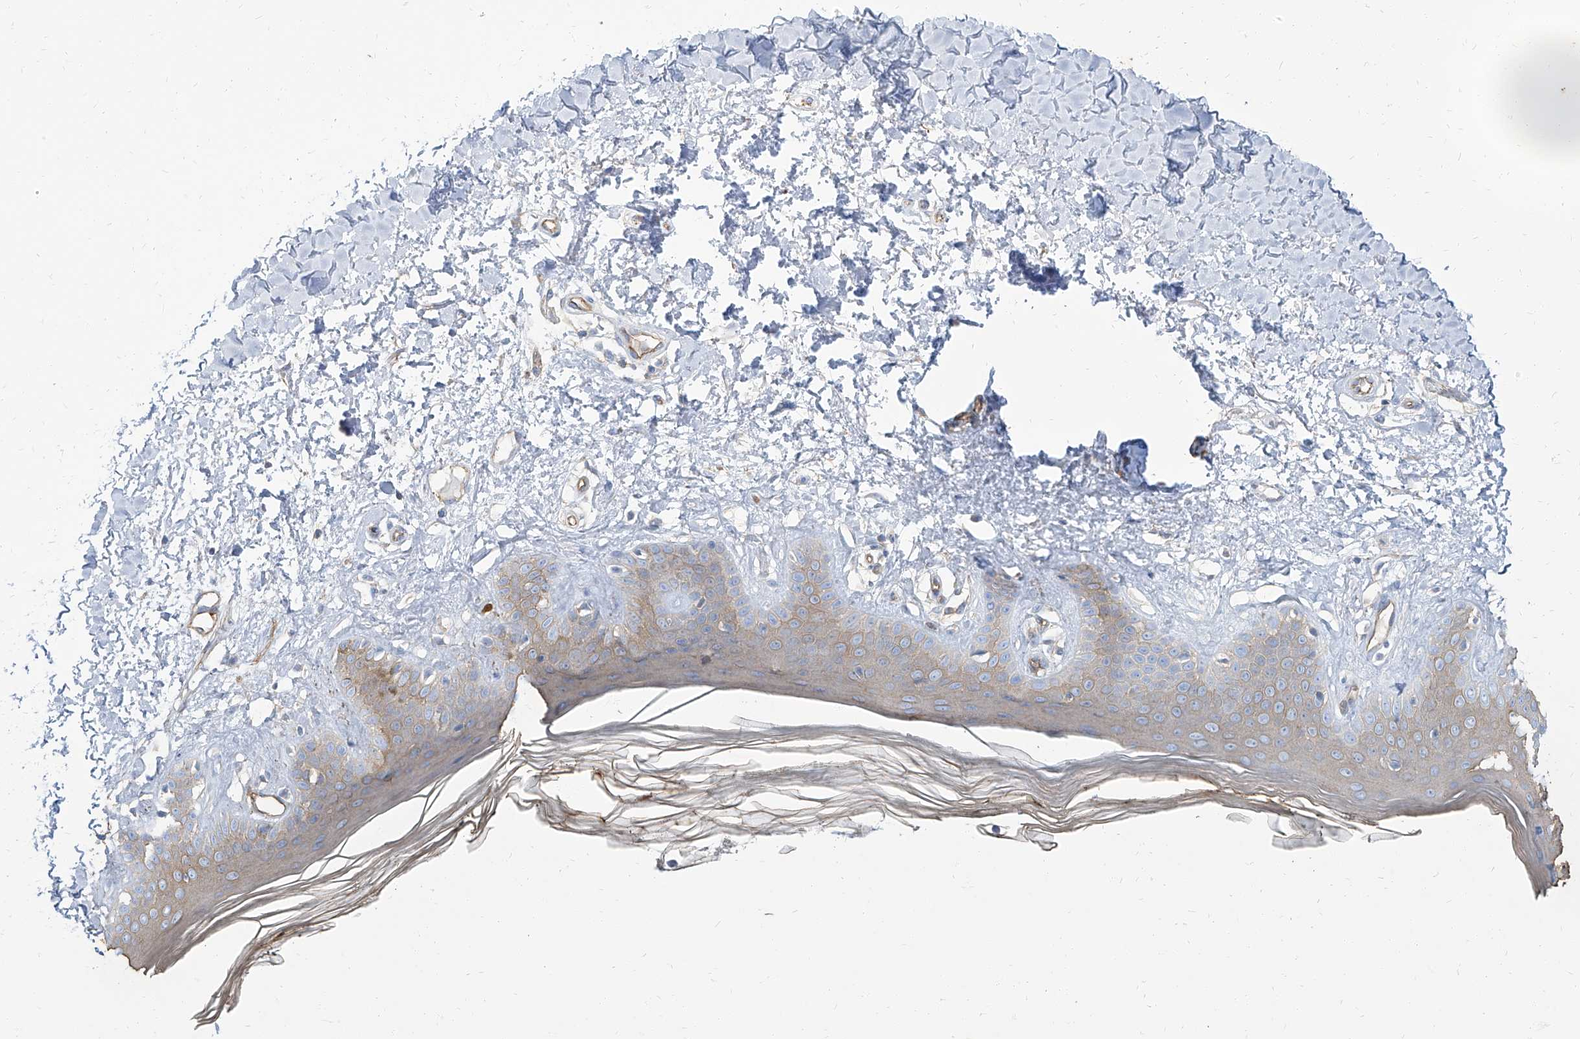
{"staining": {"intensity": "negative", "quantity": "none", "location": "none"}, "tissue": "skin", "cell_type": "Fibroblasts", "image_type": "normal", "snomed": [{"axis": "morphology", "description": "Normal tissue, NOS"}, {"axis": "topography", "description": "Skin"}], "caption": "Unremarkable skin was stained to show a protein in brown. There is no significant expression in fibroblasts.", "gene": "TXLNB", "patient": {"sex": "female", "age": 64}}